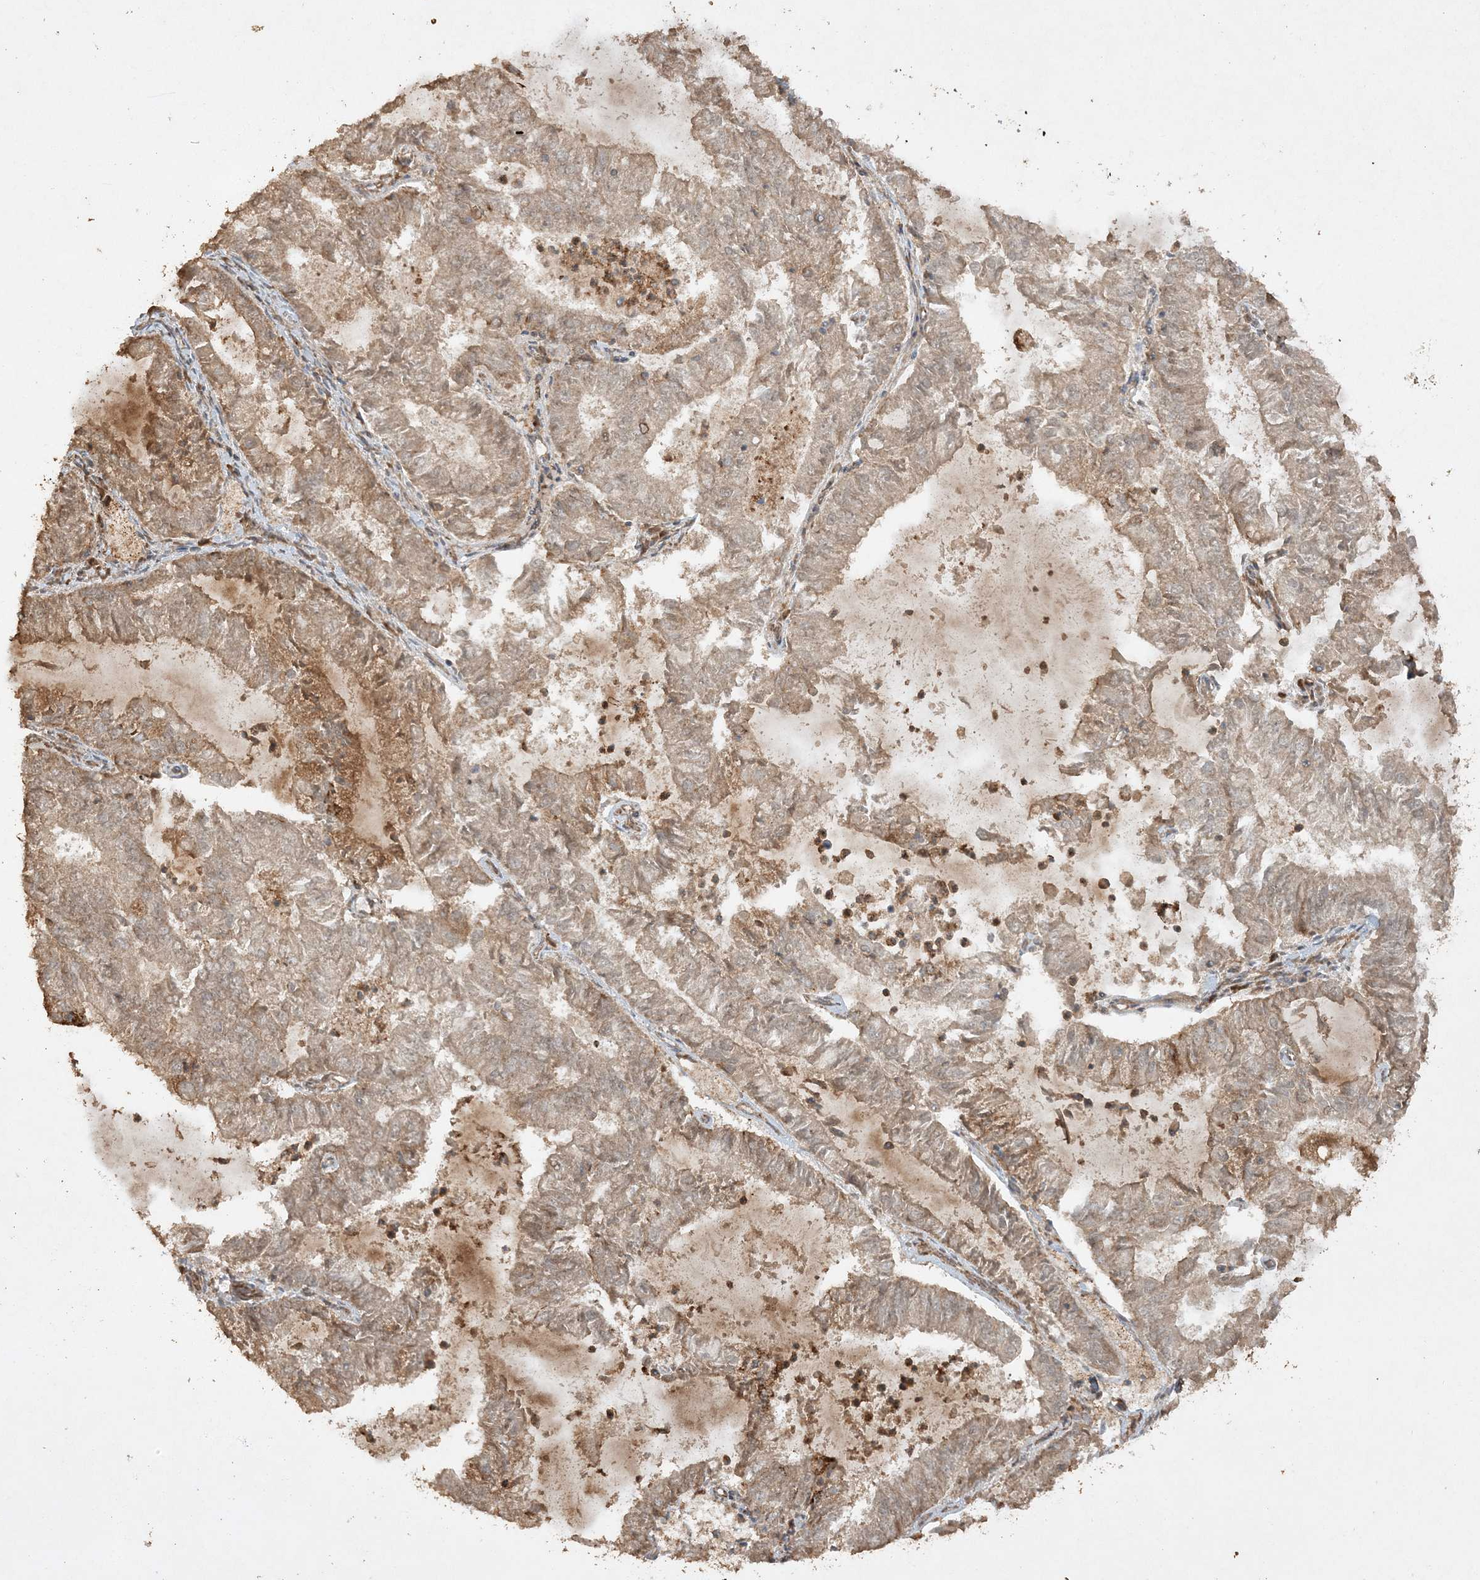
{"staining": {"intensity": "weak", "quantity": ">75%", "location": "cytoplasmic/membranous"}, "tissue": "endometrial cancer", "cell_type": "Tumor cells", "image_type": "cancer", "snomed": [{"axis": "morphology", "description": "Adenocarcinoma, NOS"}, {"axis": "topography", "description": "Endometrium"}], "caption": "Immunohistochemical staining of adenocarcinoma (endometrial) reveals weak cytoplasmic/membranous protein positivity in approximately >75% of tumor cells.", "gene": "AVPI1", "patient": {"sex": "female", "age": 57}}